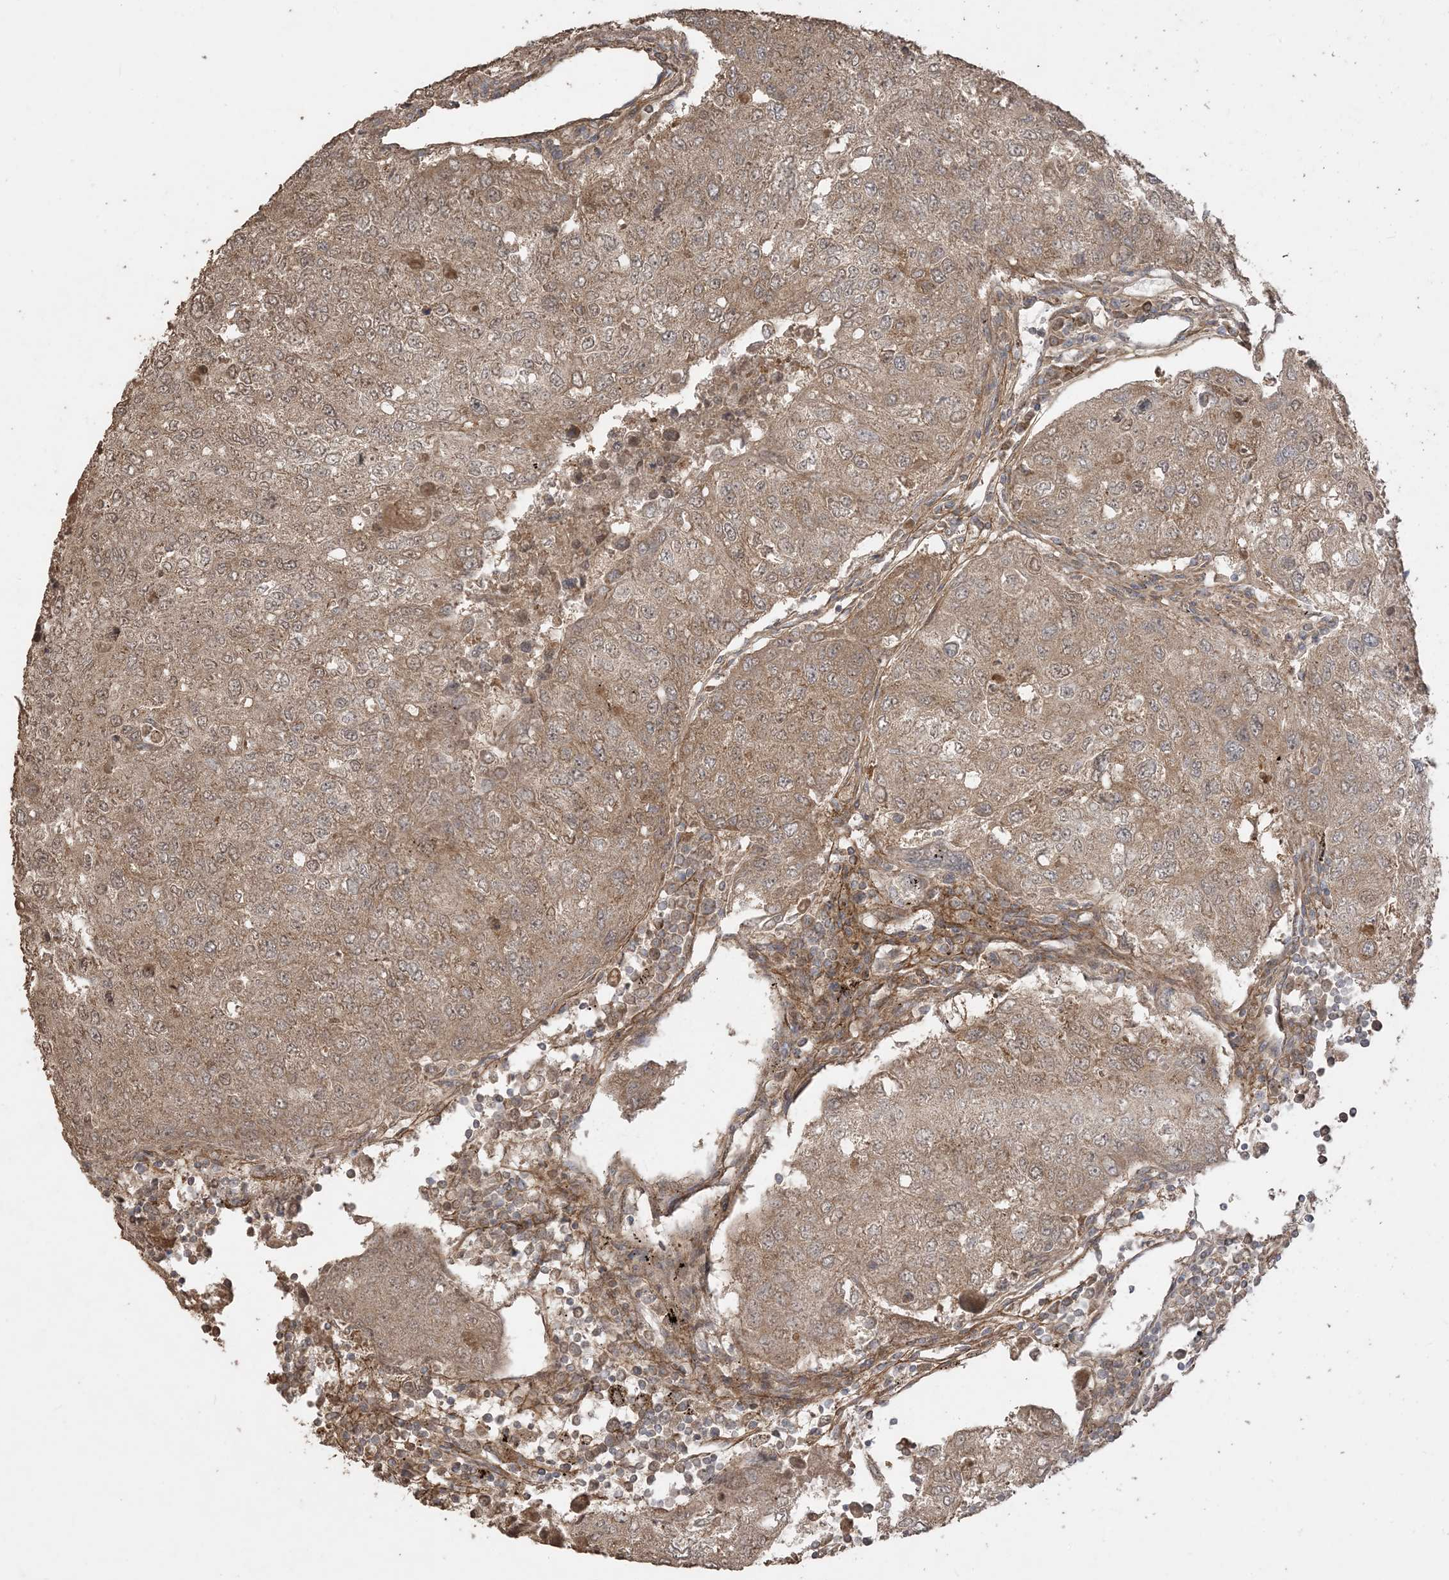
{"staining": {"intensity": "moderate", "quantity": ">75%", "location": "cytoplasmic/membranous,nuclear"}, "tissue": "urothelial cancer", "cell_type": "Tumor cells", "image_type": "cancer", "snomed": [{"axis": "morphology", "description": "Urothelial carcinoma, High grade"}, {"axis": "topography", "description": "Lymph node"}, {"axis": "topography", "description": "Urinary bladder"}], "caption": "Protein positivity by immunohistochemistry displays moderate cytoplasmic/membranous and nuclear positivity in about >75% of tumor cells in high-grade urothelial carcinoma. The staining was performed using DAB to visualize the protein expression in brown, while the nuclei were stained in blue with hematoxylin (Magnification: 20x).", "gene": "SIRT3", "patient": {"sex": "male", "age": 51}}